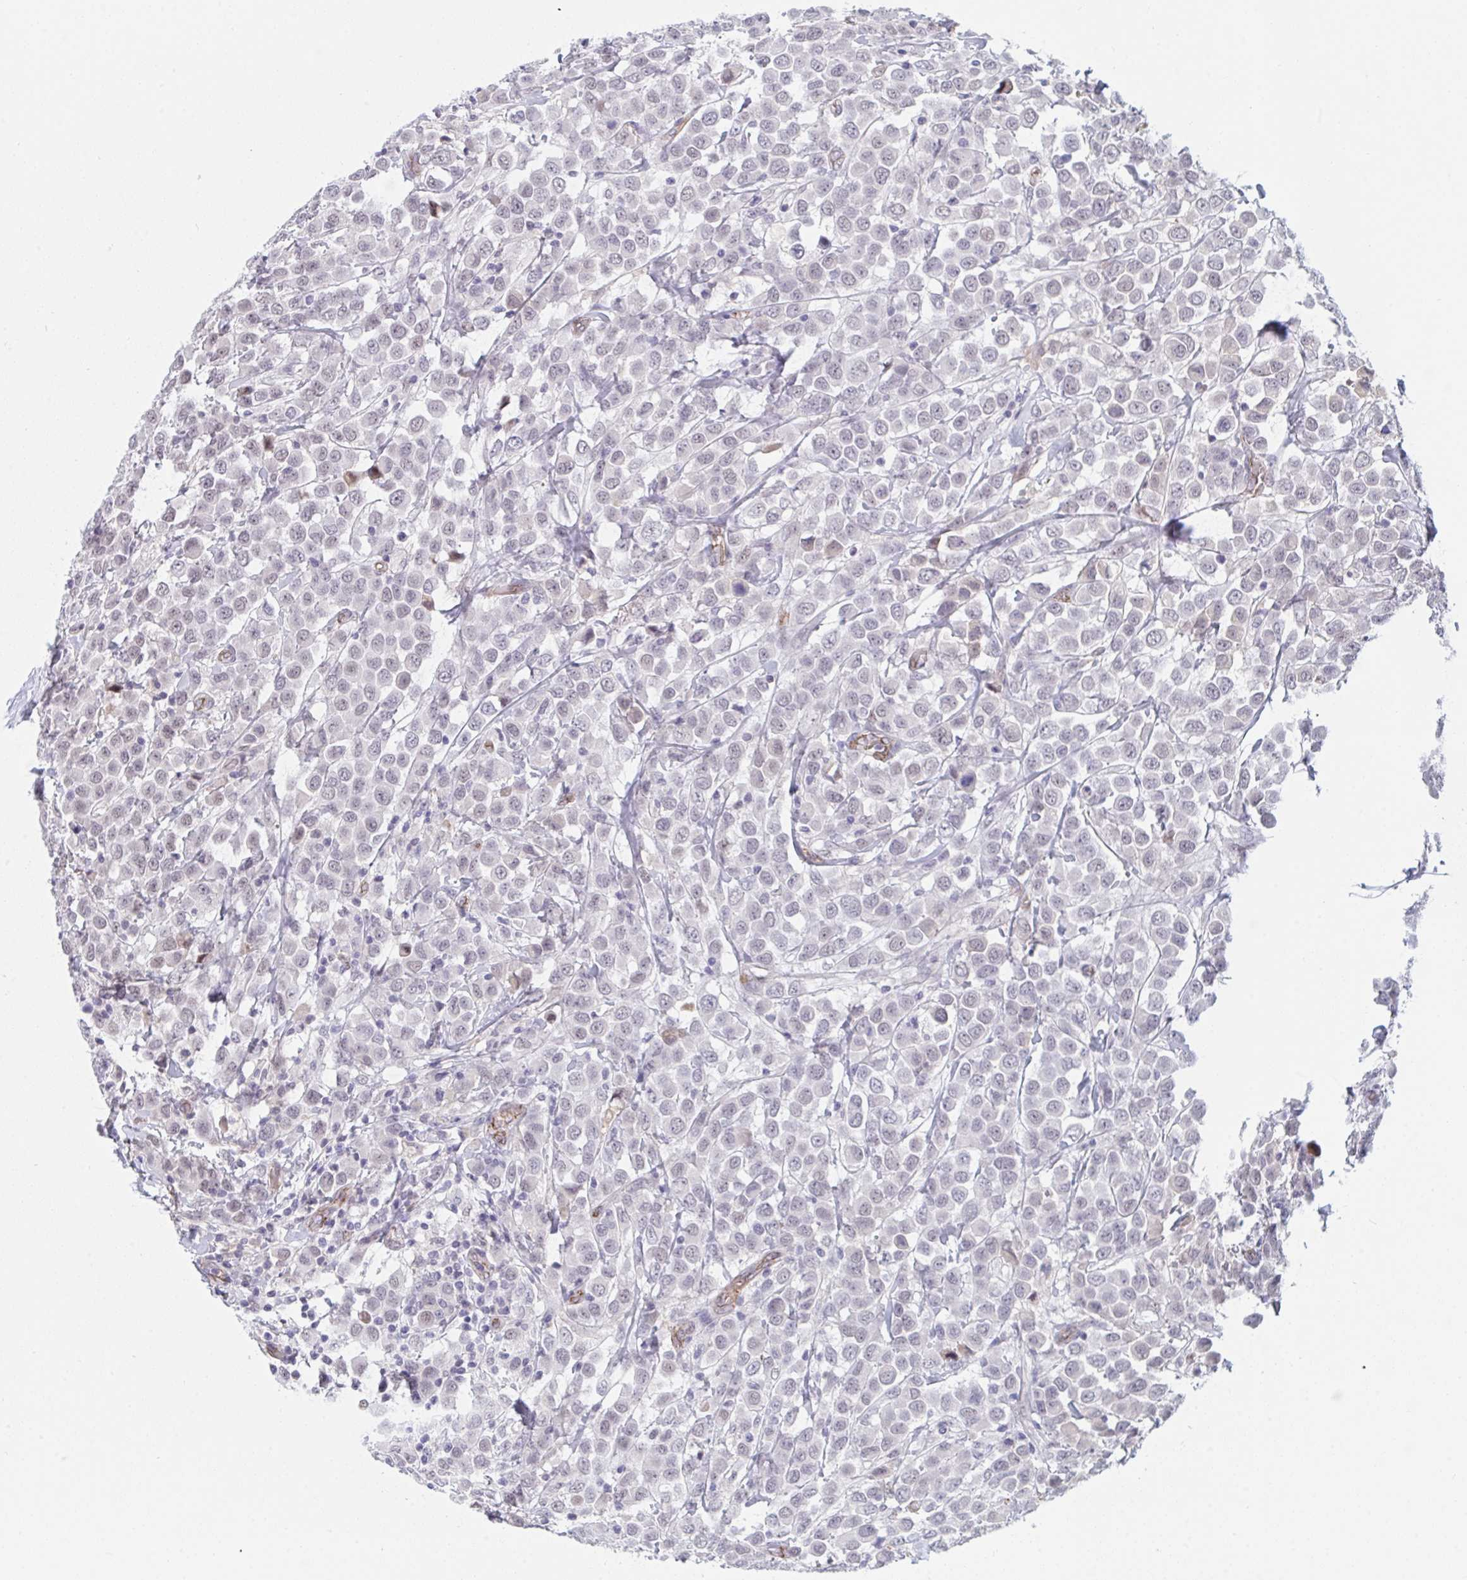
{"staining": {"intensity": "negative", "quantity": "none", "location": "none"}, "tissue": "breast cancer", "cell_type": "Tumor cells", "image_type": "cancer", "snomed": [{"axis": "morphology", "description": "Duct carcinoma"}, {"axis": "topography", "description": "Breast"}], "caption": "IHC photomicrograph of breast intraductal carcinoma stained for a protein (brown), which shows no staining in tumor cells.", "gene": "DSCAML1", "patient": {"sex": "female", "age": 61}}